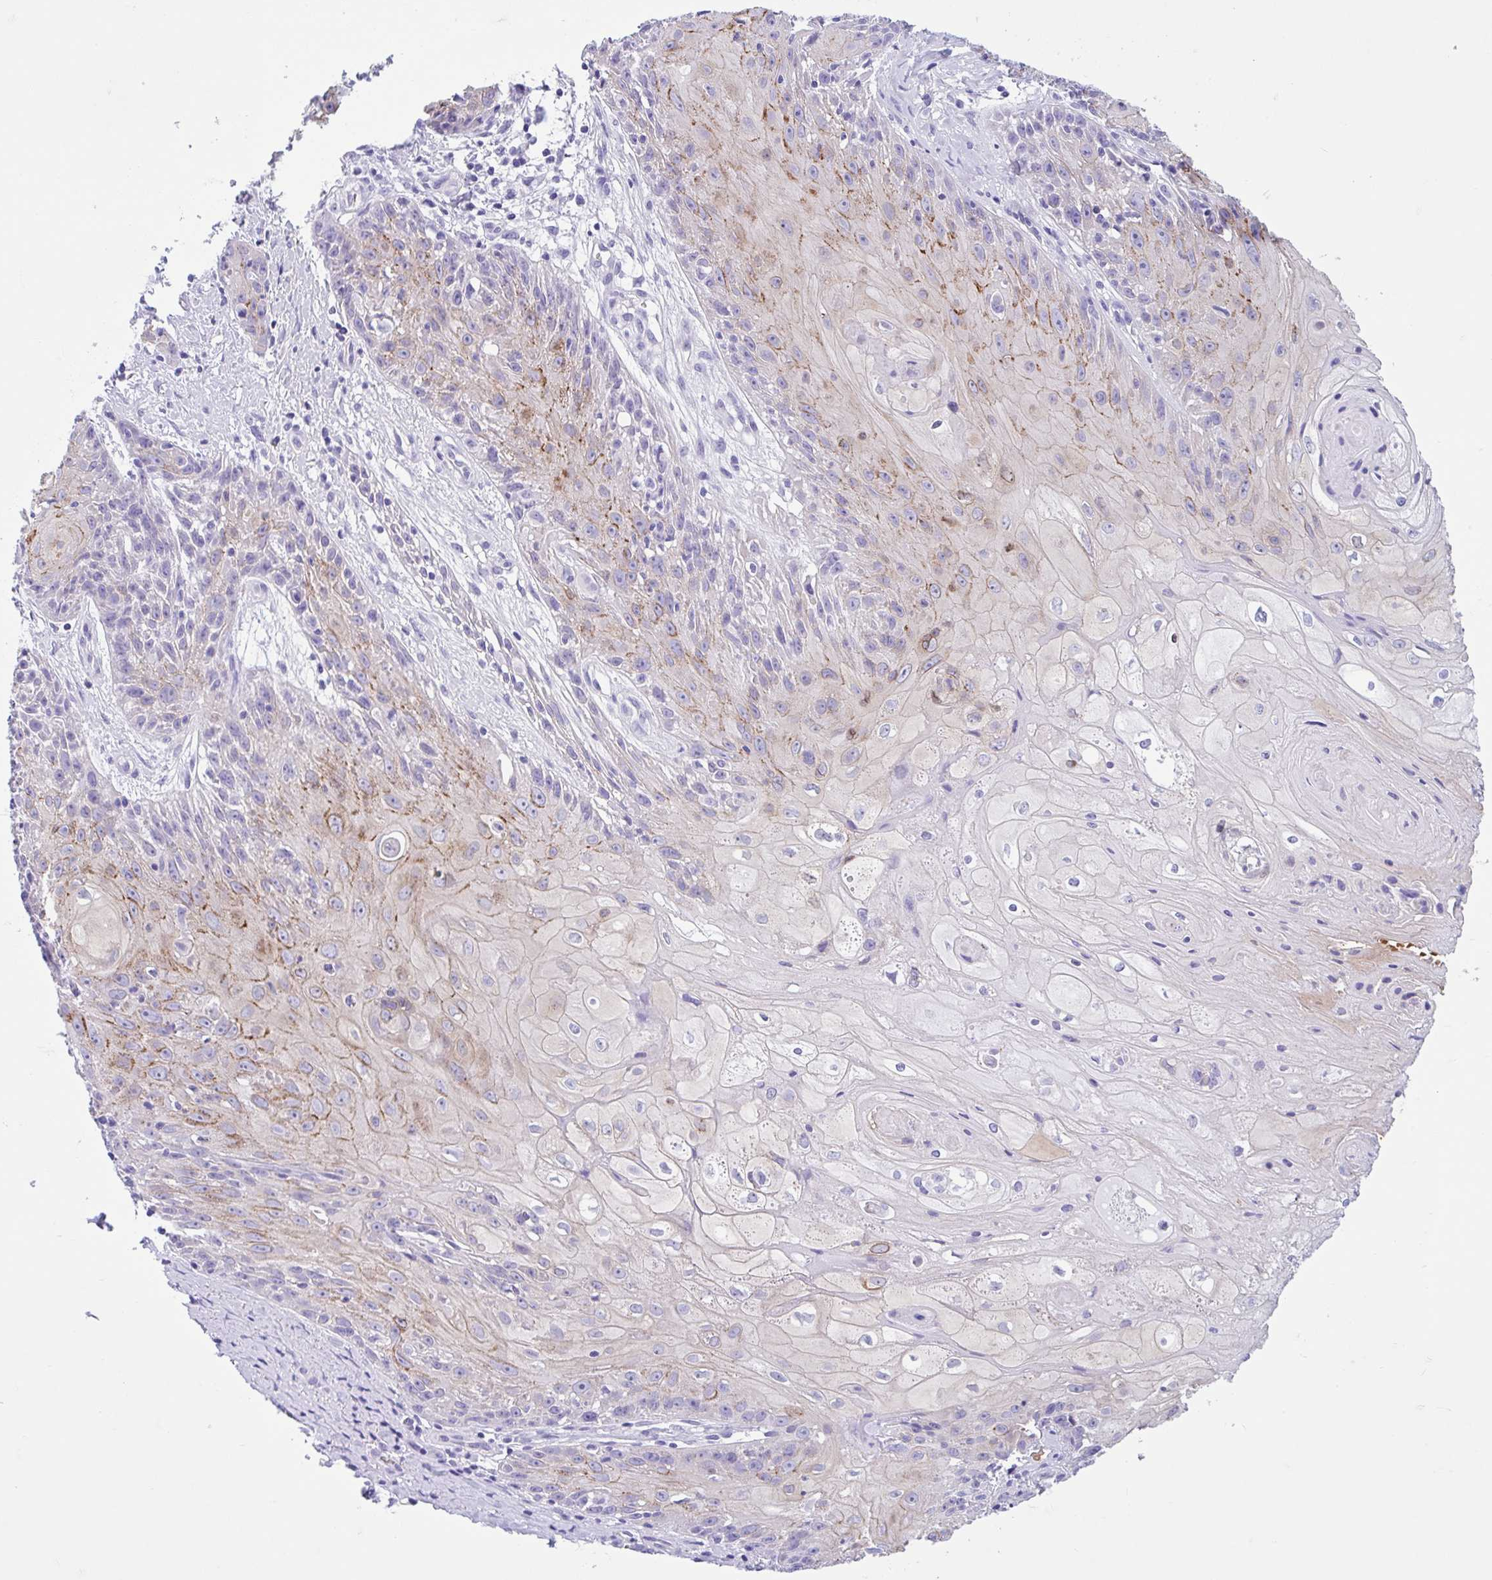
{"staining": {"intensity": "moderate", "quantity": "25%-75%", "location": "cytoplasmic/membranous"}, "tissue": "skin cancer", "cell_type": "Tumor cells", "image_type": "cancer", "snomed": [{"axis": "morphology", "description": "Squamous cell carcinoma, NOS"}, {"axis": "topography", "description": "Skin"}, {"axis": "topography", "description": "Vulva"}], "caption": "Protein analysis of skin squamous cell carcinoma tissue displays moderate cytoplasmic/membranous expression in about 25%-75% of tumor cells. Nuclei are stained in blue.", "gene": "TMEM79", "patient": {"sex": "female", "age": 76}}